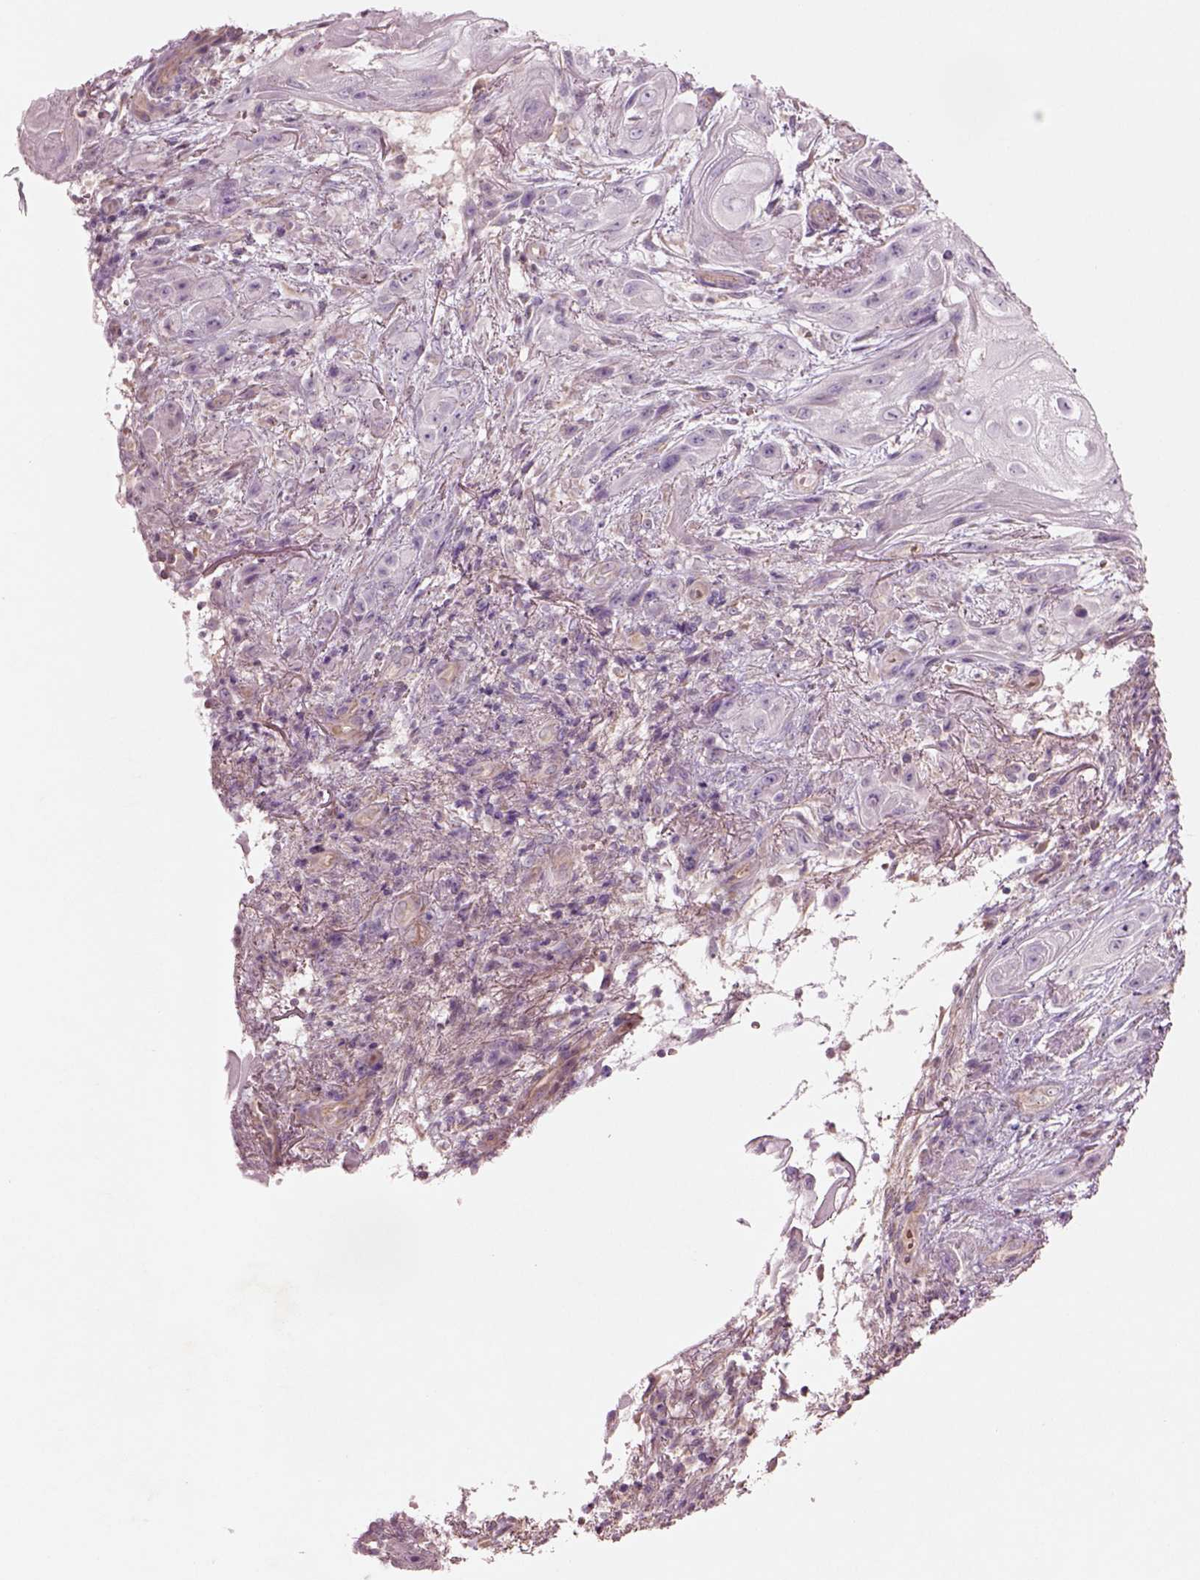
{"staining": {"intensity": "negative", "quantity": "none", "location": "none"}, "tissue": "skin cancer", "cell_type": "Tumor cells", "image_type": "cancer", "snomed": [{"axis": "morphology", "description": "Squamous cell carcinoma, NOS"}, {"axis": "topography", "description": "Skin"}], "caption": "Tumor cells show no significant positivity in skin cancer (squamous cell carcinoma).", "gene": "DUOXA2", "patient": {"sex": "male", "age": 62}}